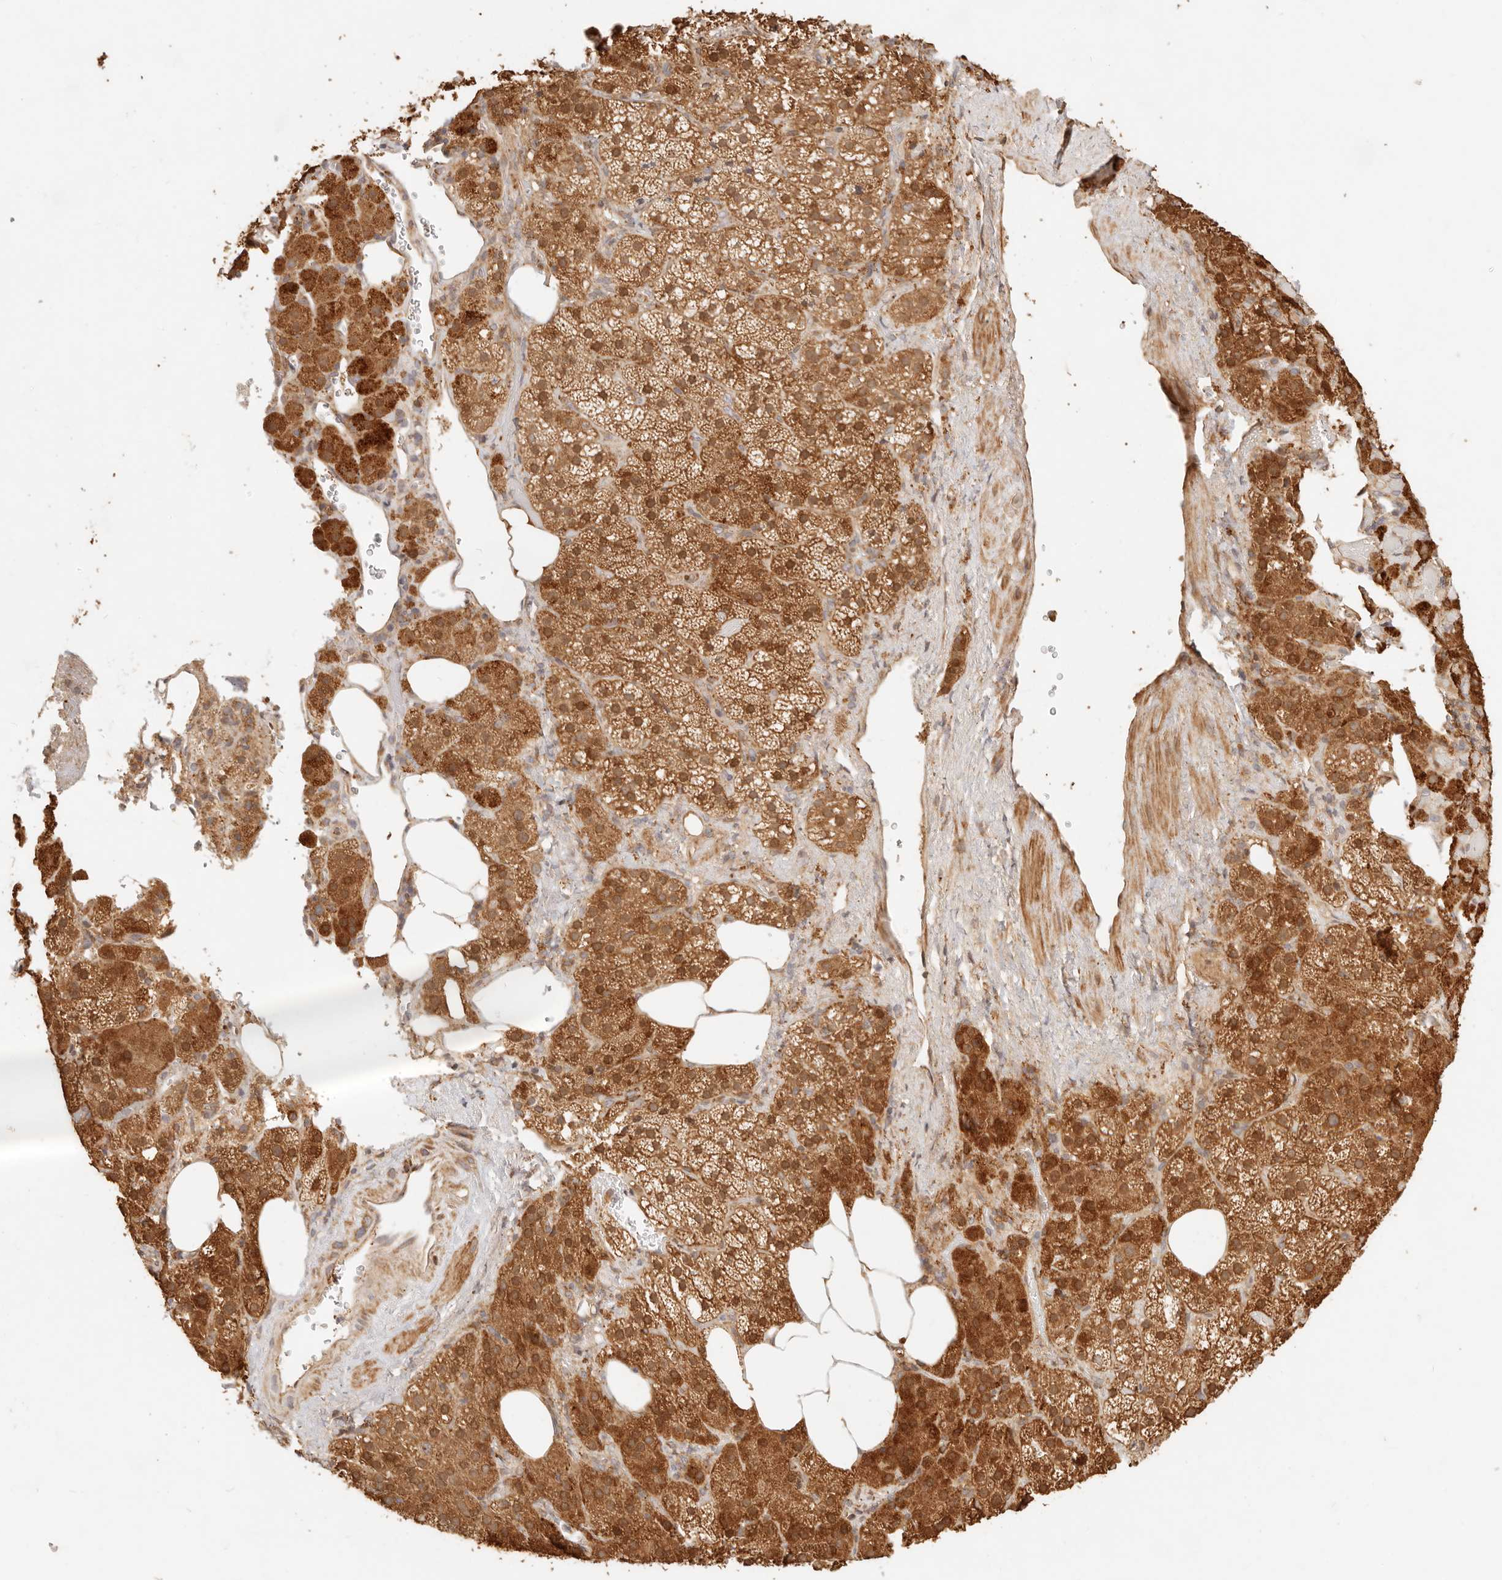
{"staining": {"intensity": "moderate", "quantity": ">75%", "location": "cytoplasmic/membranous"}, "tissue": "adrenal gland", "cell_type": "Glandular cells", "image_type": "normal", "snomed": [{"axis": "morphology", "description": "Normal tissue, NOS"}, {"axis": "topography", "description": "Adrenal gland"}], "caption": "Immunohistochemistry image of unremarkable adrenal gland: adrenal gland stained using immunohistochemistry demonstrates medium levels of moderate protein expression localized specifically in the cytoplasmic/membranous of glandular cells, appearing as a cytoplasmic/membranous brown color.", "gene": "TIMM17A", "patient": {"sex": "female", "age": 59}}